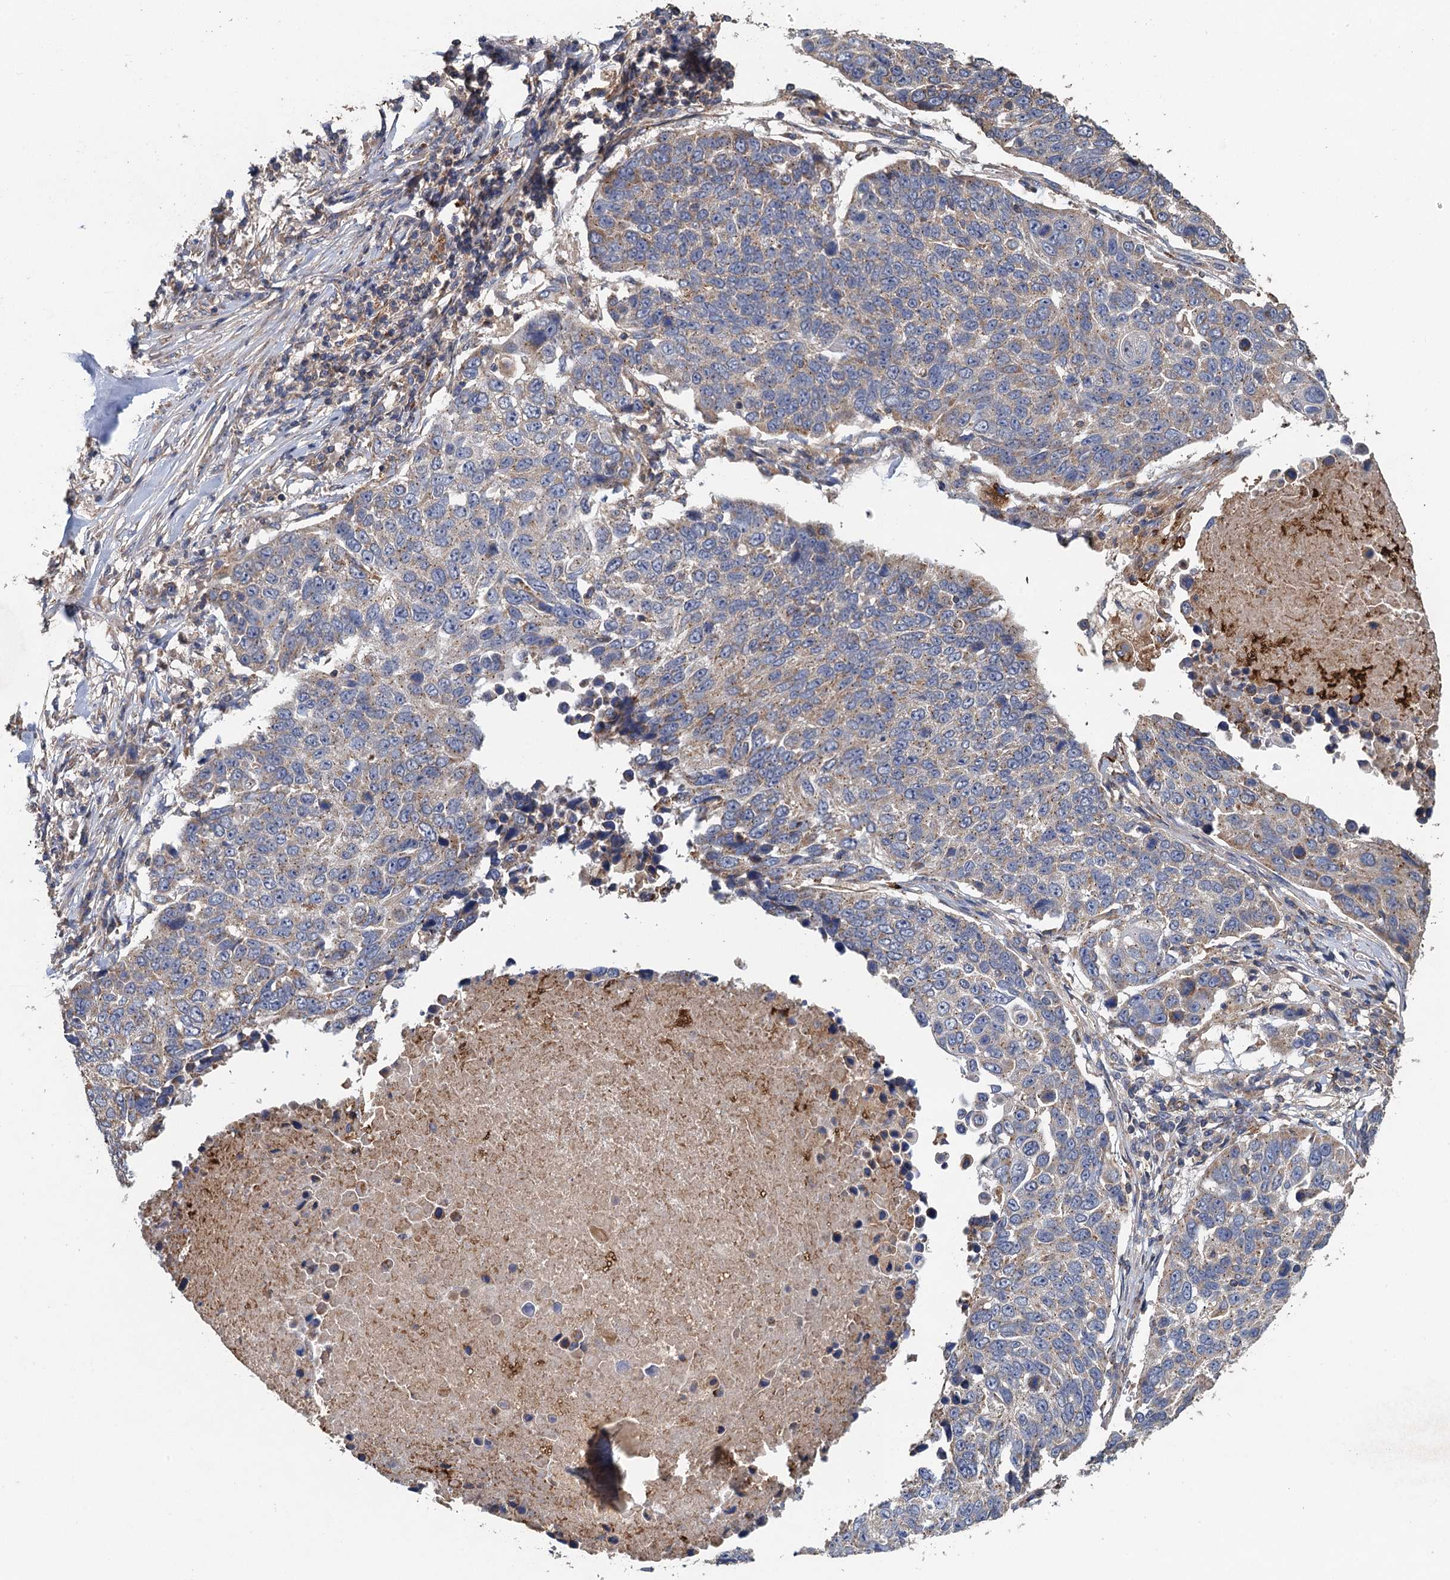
{"staining": {"intensity": "weak", "quantity": "<25%", "location": "cytoplasmic/membranous"}, "tissue": "lung cancer", "cell_type": "Tumor cells", "image_type": "cancer", "snomed": [{"axis": "morphology", "description": "Squamous cell carcinoma, NOS"}, {"axis": "topography", "description": "Lung"}], "caption": "Immunohistochemistry histopathology image of lung cancer stained for a protein (brown), which shows no expression in tumor cells.", "gene": "BCS1L", "patient": {"sex": "male", "age": 66}}